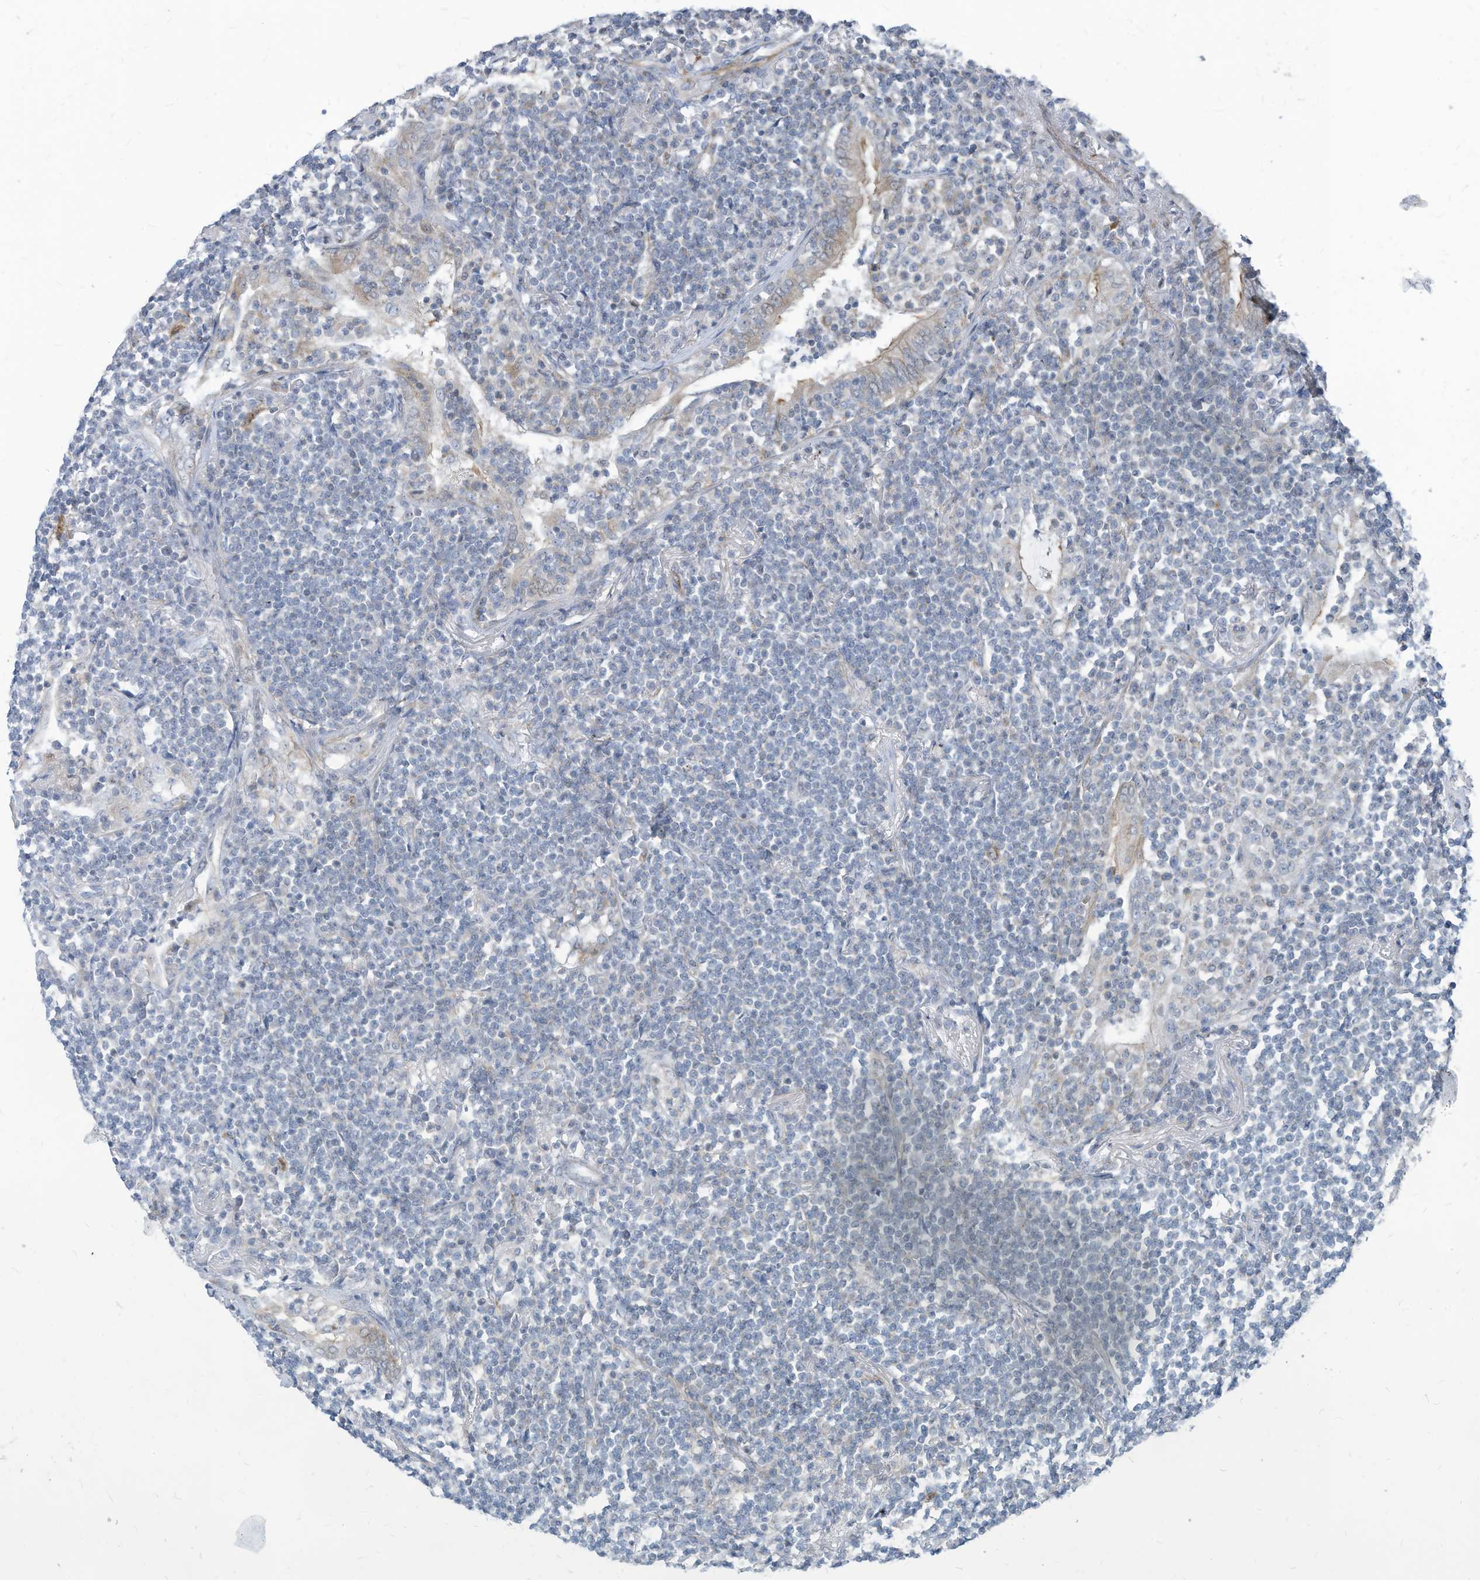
{"staining": {"intensity": "negative", "quantity": "none", "location": "none"}, "tissue": "lymphoma", "cell_type": "Tumor cells", "image_type": "cancer", "snomed": [{"axis": "morphology", "description": "Malignant lymphoma, non-Hodgkin's type, Low grade"}, {"axis": "topography", "description": "Lung"}], "caption": "High power microscopy micrograph of an immunohistochemistry (IHC) image of malignant lymphoma, non-Hodgkin's type (low-grade), revealing no significant staining in tumor cells.", "gene": "GPATCH3", "patient": {"sex": "female", "age": 71}}